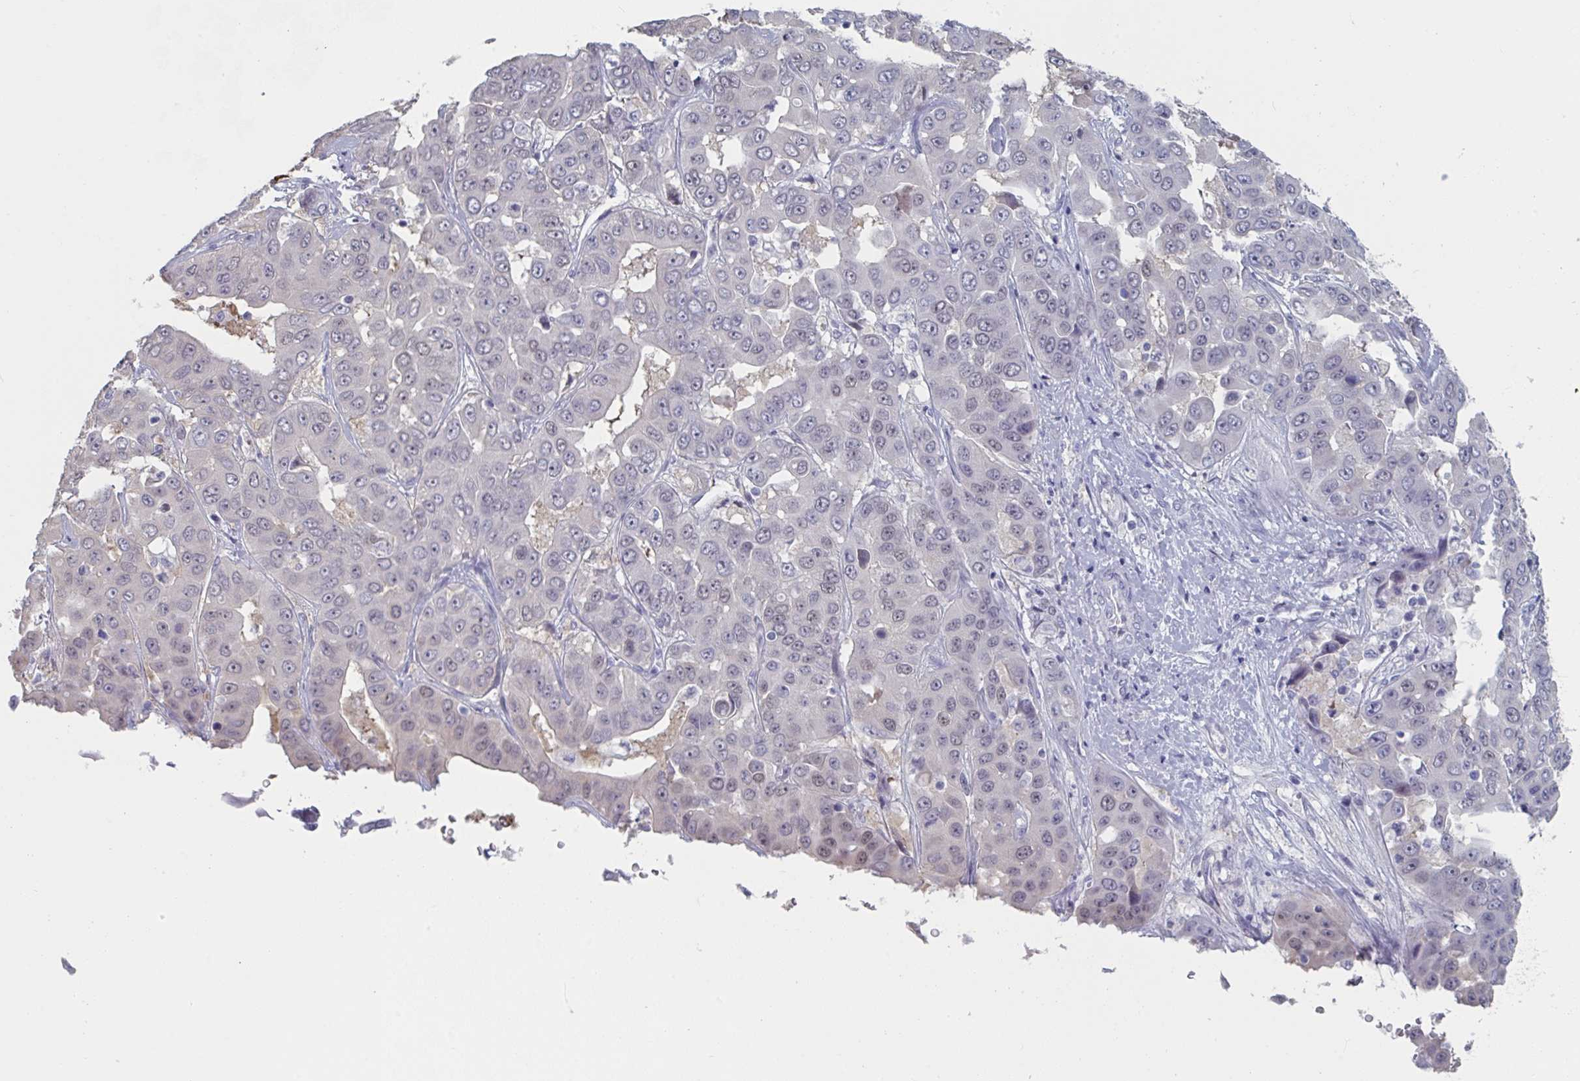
{"staining": {"intensity": "negative", "quantity": "none", "location": "none"}, "tissue": "liver cancer", "cell_type": "Tumor cells", "image_type": "cancer", "snomed": [{"axis": "morphology", "description": "Cholangiocarcinoma"}, {"axis": "topography", "description": "Liver"}], "caption": "There is no significant positivity in tumor cells of liver cancer.", "gene": "FOXA1", "patient": {"sex": "female", "age": 52}}